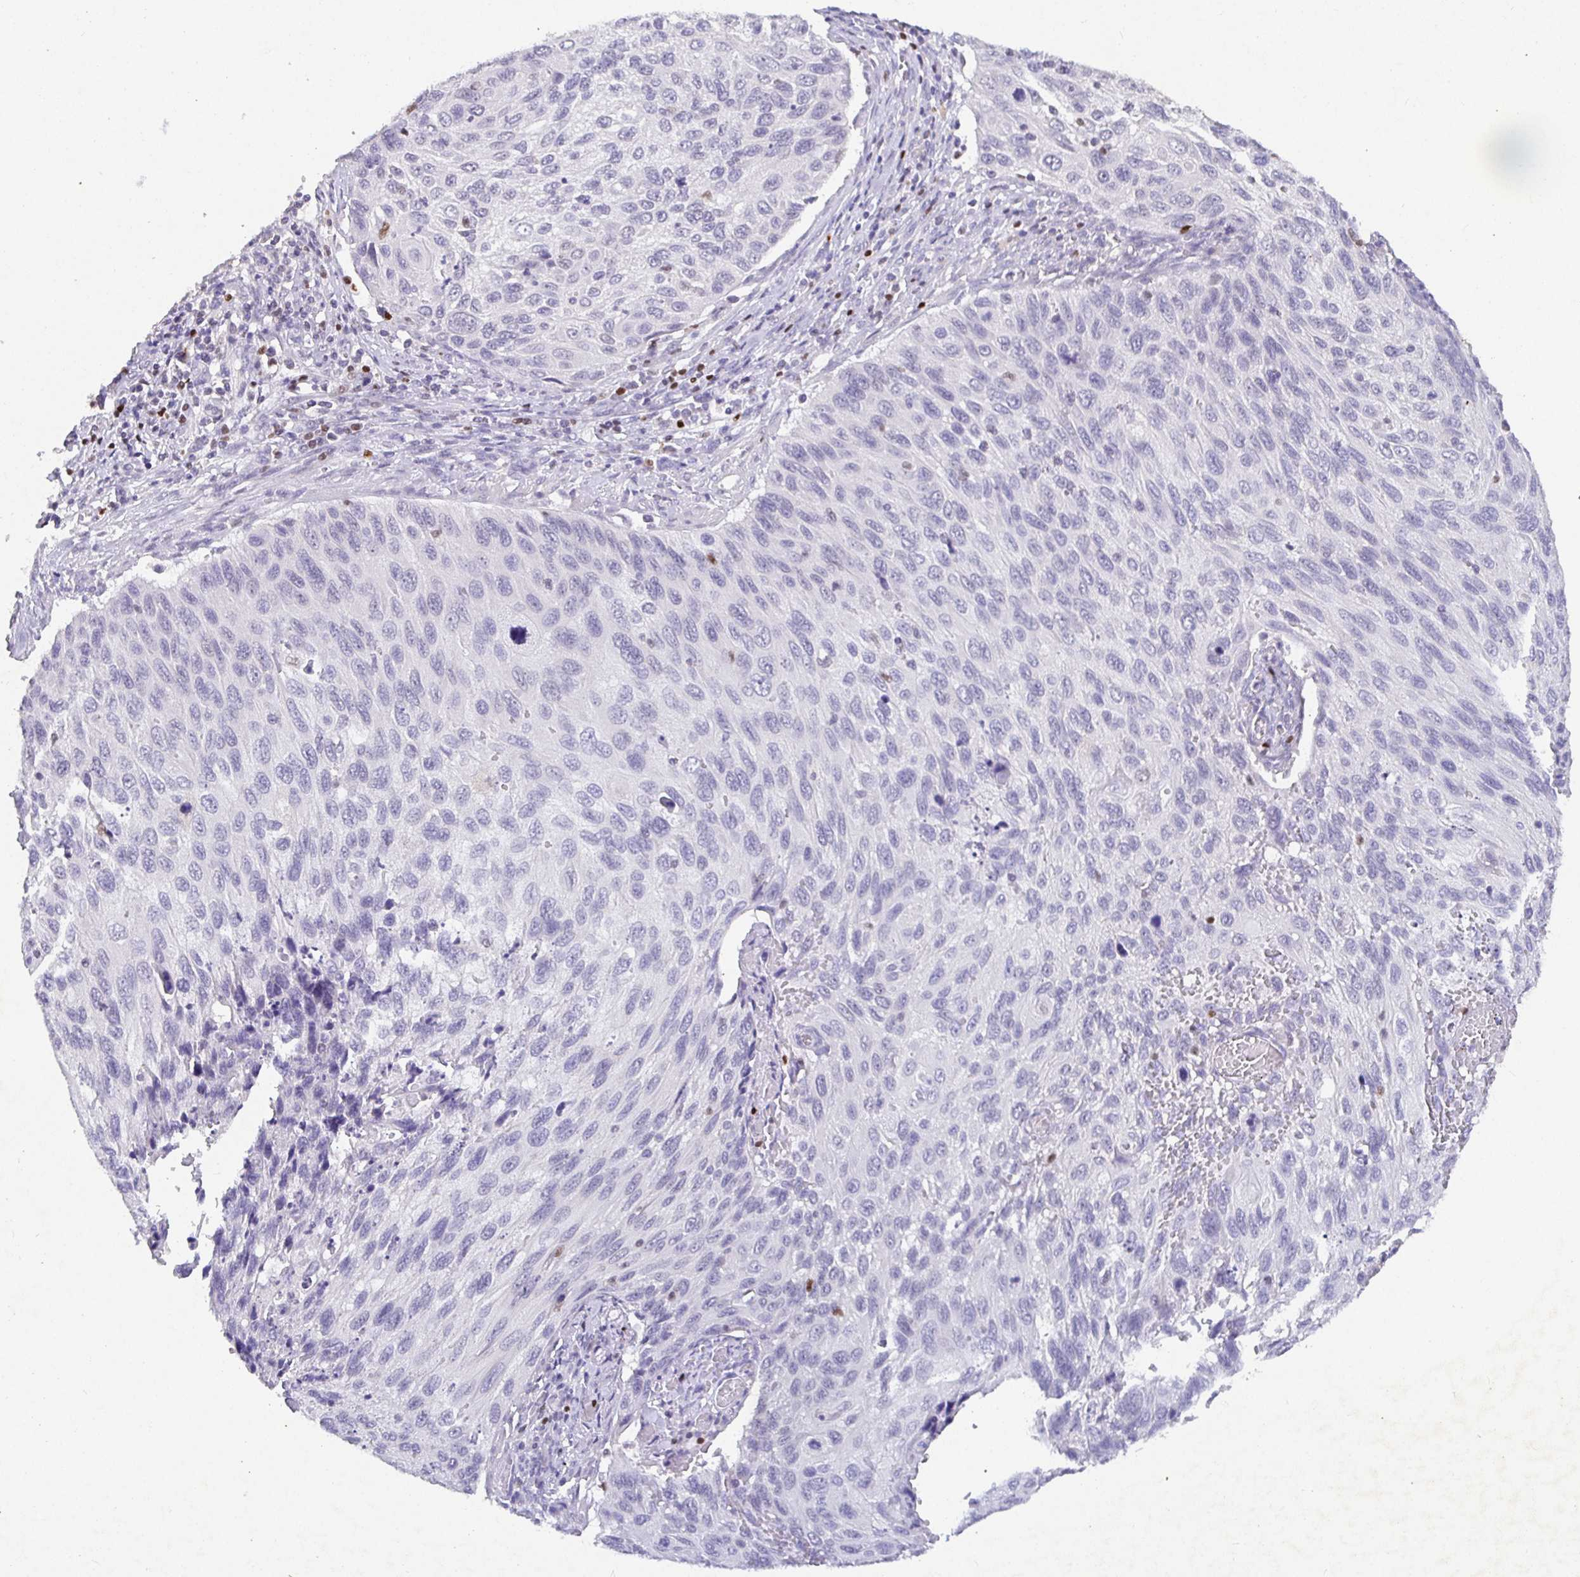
{"staining": {"intensity": "negative", "quantity": "none", "location": "none"}, "tissue": "cervical cancer", "cell_type": "Tumor cells", "image_type": "cancer", "snomed": [{"axis": "morphology", "description": "Squamous cell carcinoma, NOS"}, {"axis": "topography", "description": "Cervix"}], "caption": "This is an IHC photomicrograph of cervical cancer (squamous cell carcinoma). There is no expression in tumor cells.", "gene": "SATB1", "patient": {"sex": "female", "age": 70}}